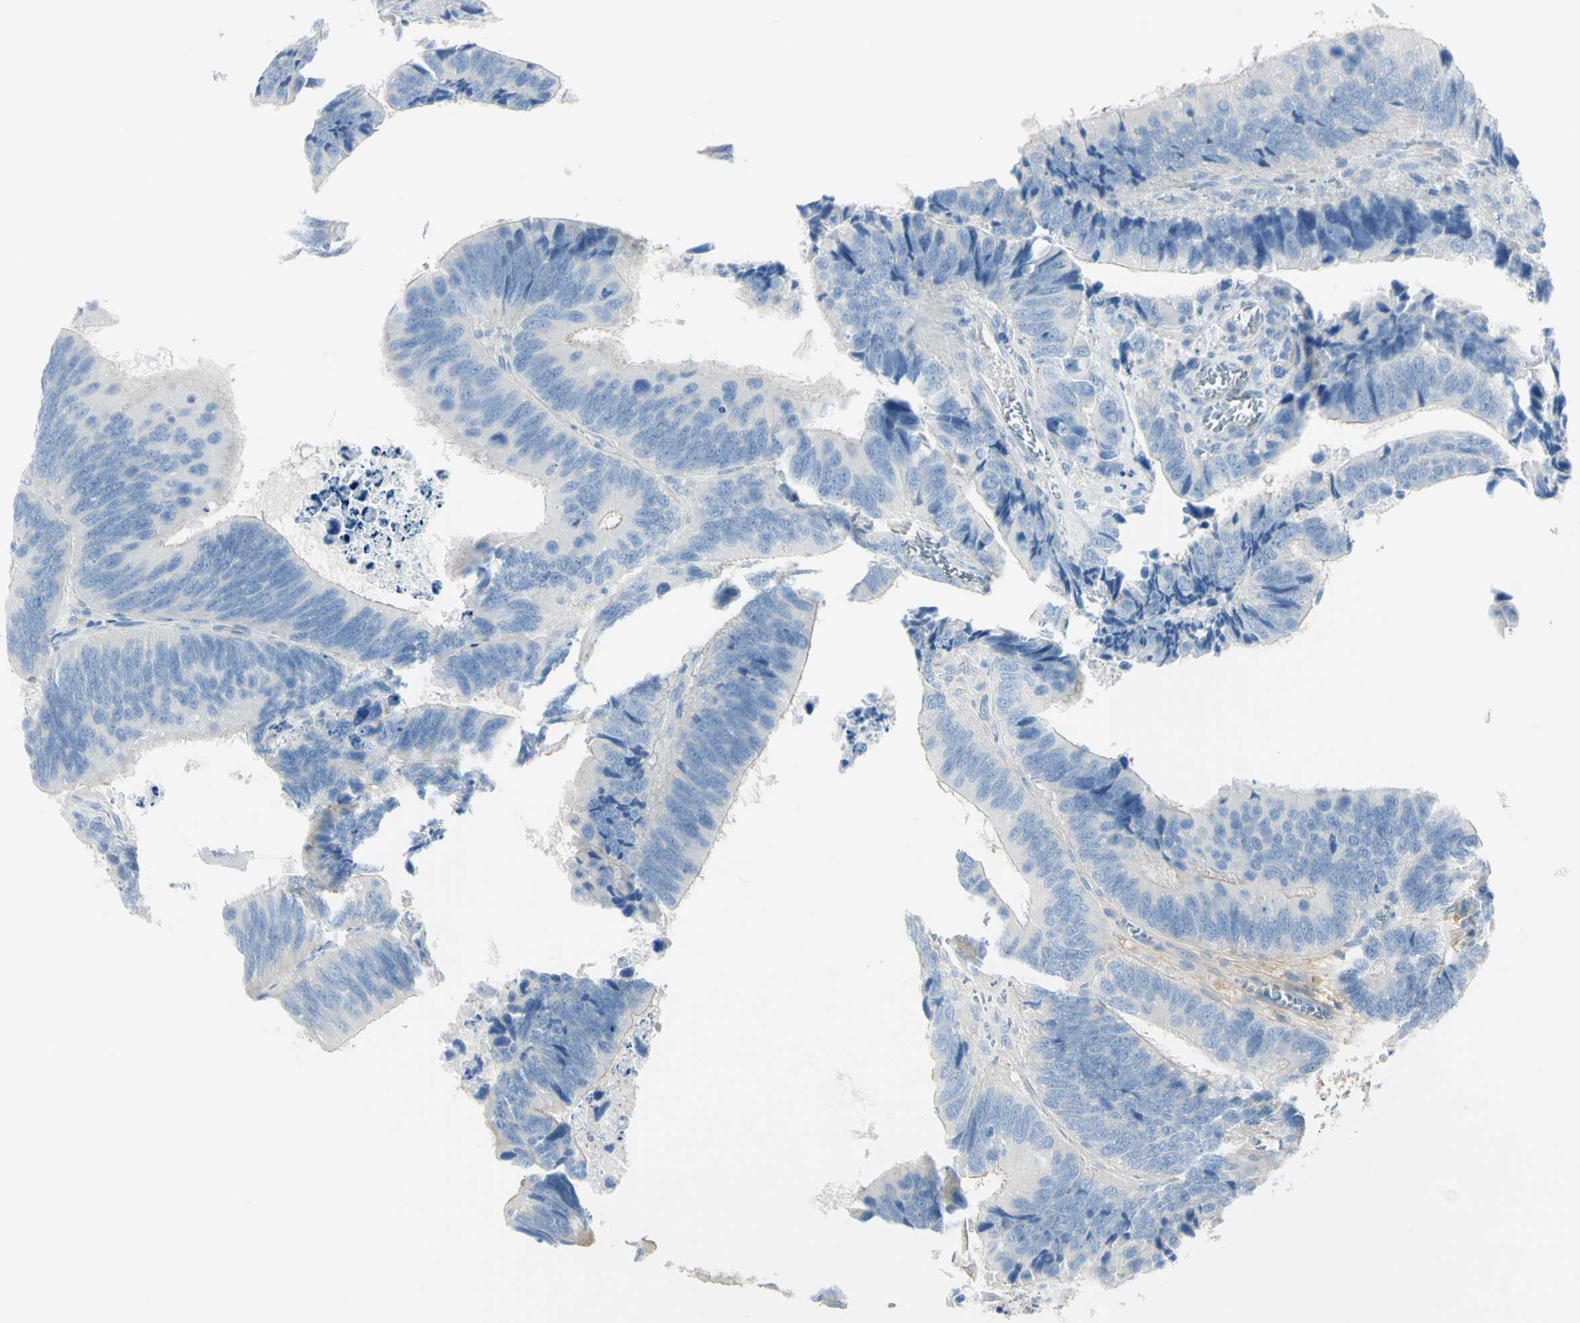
{"staining": {"intensity": "negative", "quantity": "none", "location": "none"}, "tissue": "colorectal cancer", "cell_type": "Tumor cells", "image_type": "cancer", "snomed": [{"axis": "morphology", "description": "Adenocarcinoma, NOS"}, {"axis": "topography", "description": "Colon"}], "caption": "Image shows no protein positivity in tumor cells of colorectal cancer tissue.", "gene": "NCBP2L", "patient": {"sex": "male", "age": 72}}